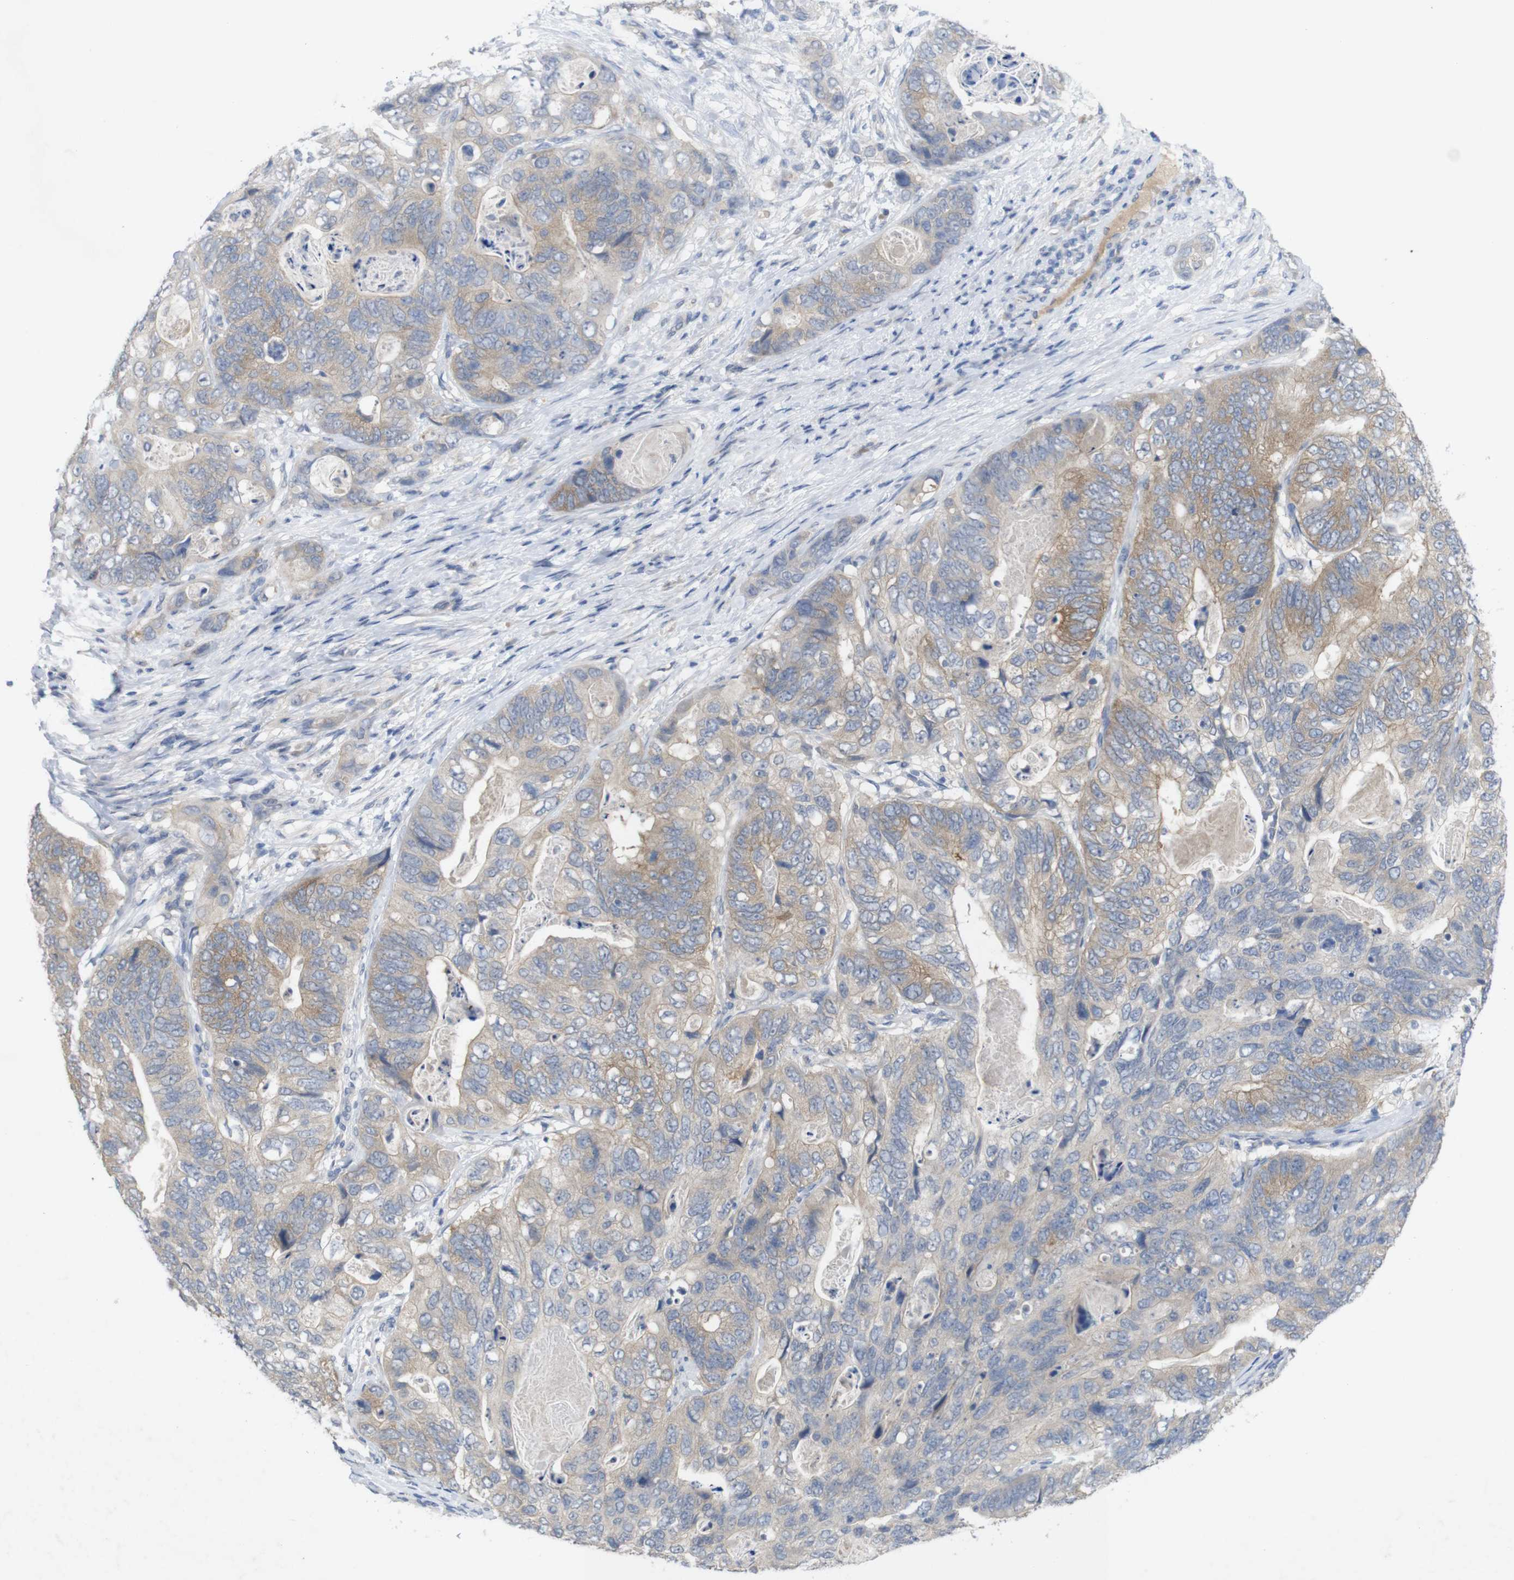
{"staining": {"intensity": "weak", "quantity": ">75%", "location": "cytoplasmic/membranous"}, "tissue": "stomach cancer", "cell_type": "Tumor cells", "image_type": "cancer", "snomed": [{"axis": "morphology", "description": "Adenocarcinoma, NOS"}, {"axis": "topography", "description": "Stomach"}], "caption": "A low amount of weak cytoplasmic/membranous staining is identified in about >75% of tumor cells in stomach adenocarcinoma tissue.", "gene": "BCAR3", "patient": {"sex": "female", "age": 89}}